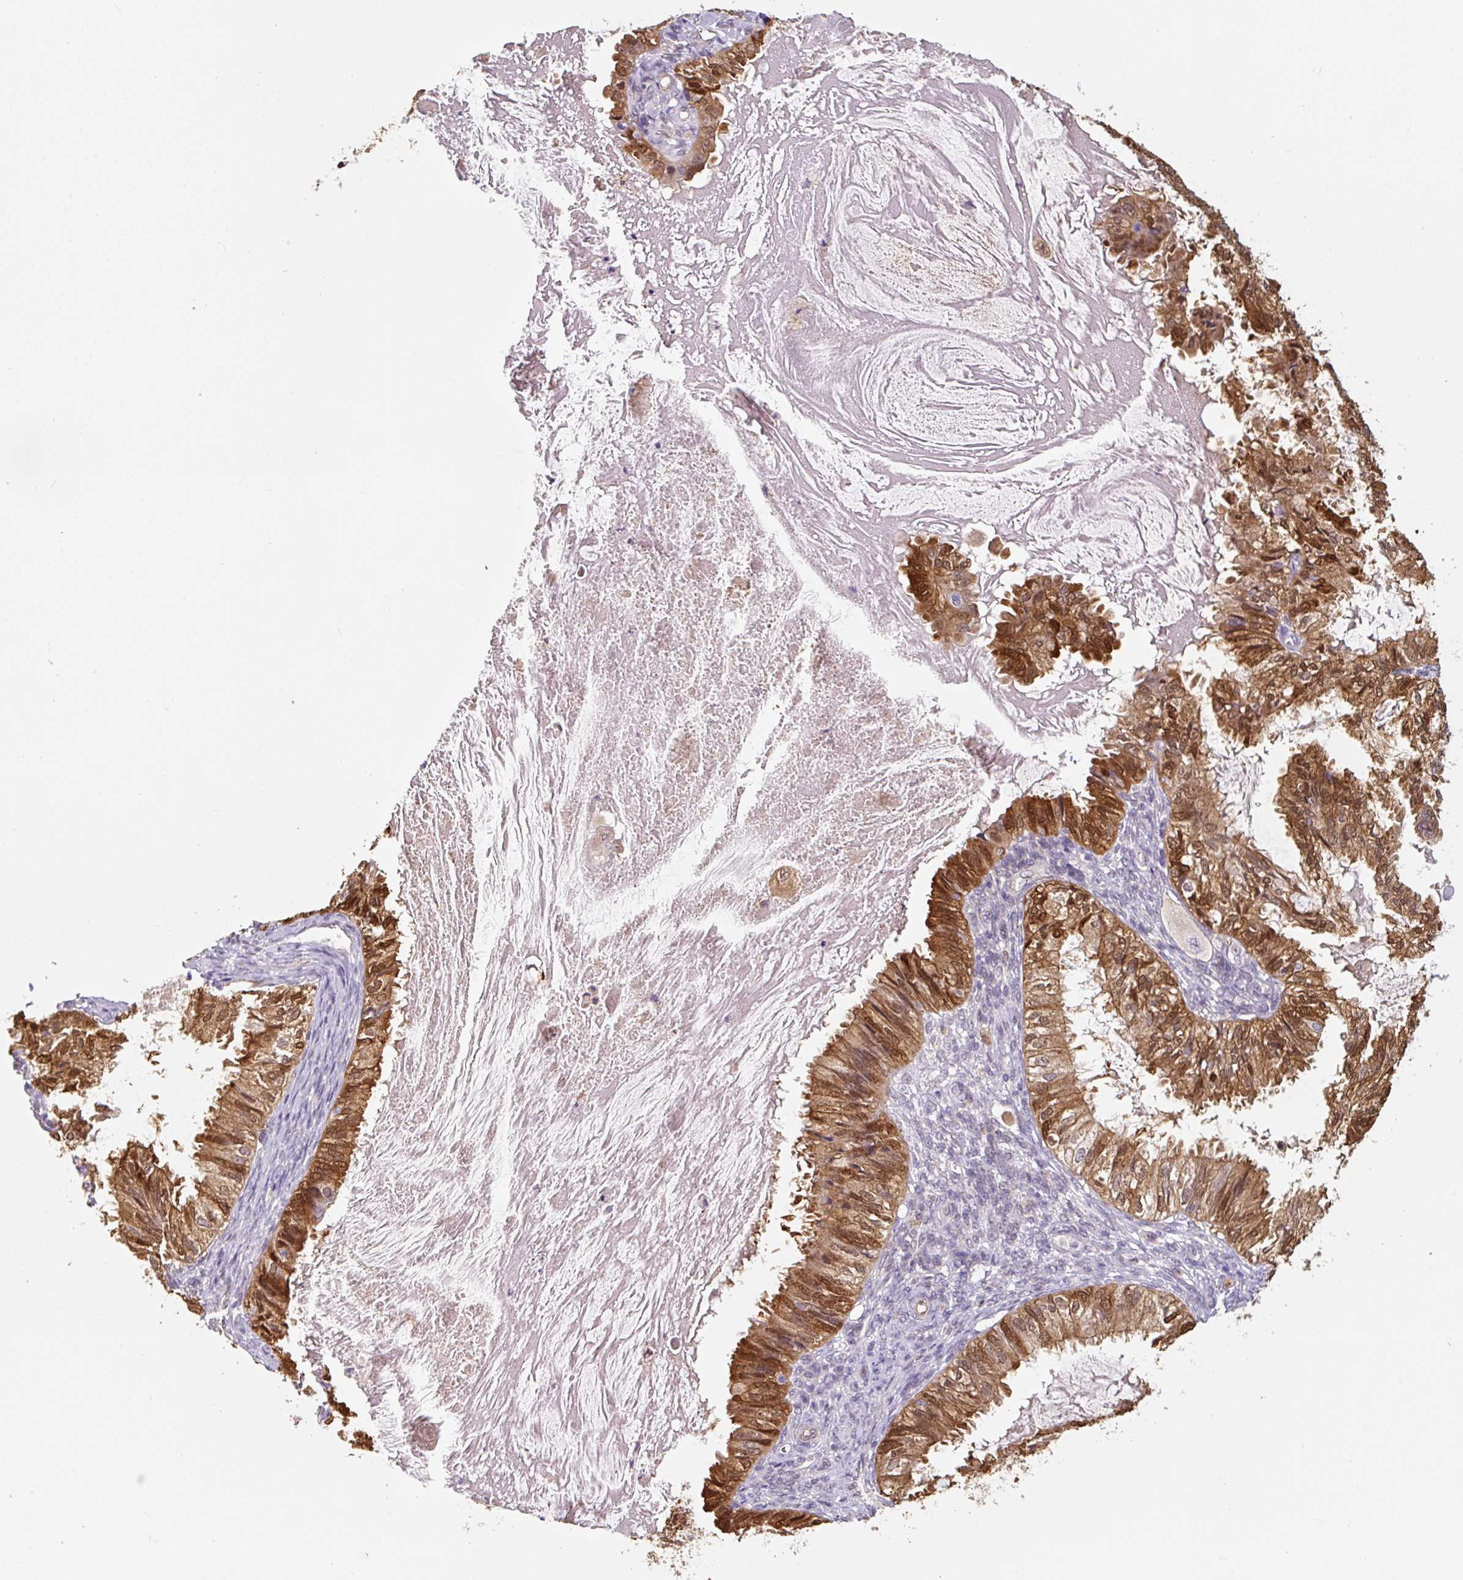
{"staining": {"intensity": "strong", "quantity": ">75%", "location": "cytoplasmic/membranous,nuclear"}, "tissue": "cervical cancer", "cell_type": "Tumor cells", "image_type": "cancer", "snomed": [{"axis": "morphology", "description": "Normal tissue, NOS"}, {"axis": "morphology", "description": "Adenocarcinoma, NOS"}, {"axis": "topography", "description": "Cervix"}, {"axis": "topography", "description": "Endometrium"}], "caption": "A high amount of strong cytoplasmic/membranous and nuclear staining is appreciated in about >75% of tumor cells in cervical cancer (adenocarcinoma) tissue.", "gene": "ASRGL1", "patient": {"sex": "female", "age": 86}}